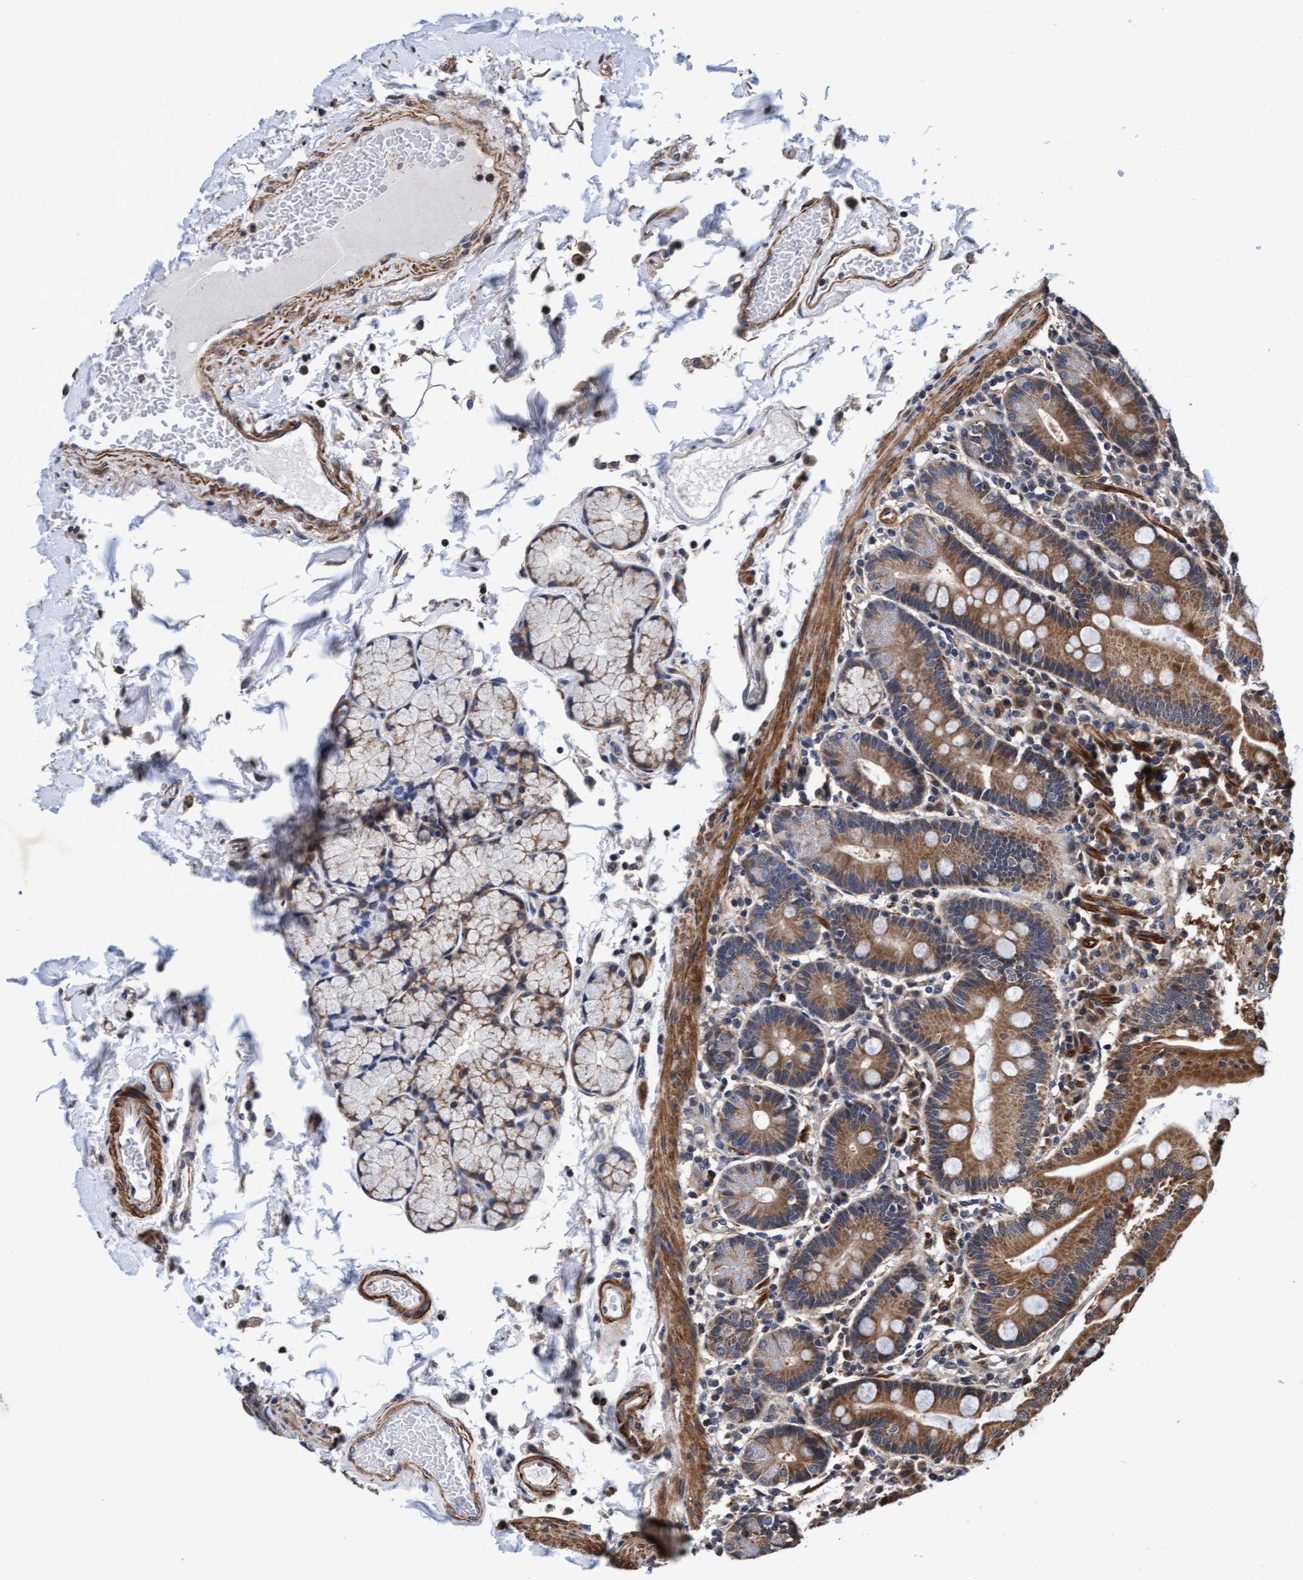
{"staining": {"intensity": "moderate", "quantity": ">75%", "location": "cytoplasmic/membranous"}, "tissue": "duodenum", "cell_type": "Glandular cells", "image_type": "normal", "snomed": [{"axis": "morphology", "description": "Normal tissue, NOS"}, {"axis": "topography", "description": "Small intestine, NOS"}], "caption": "Protein expression analysis of normal duodenum reveals moderate cytoplasmic/membranous staining in about >75% of glandular cells.", "gene": "EFCAB13", "patient": {"sex": "female", "age": 71}}